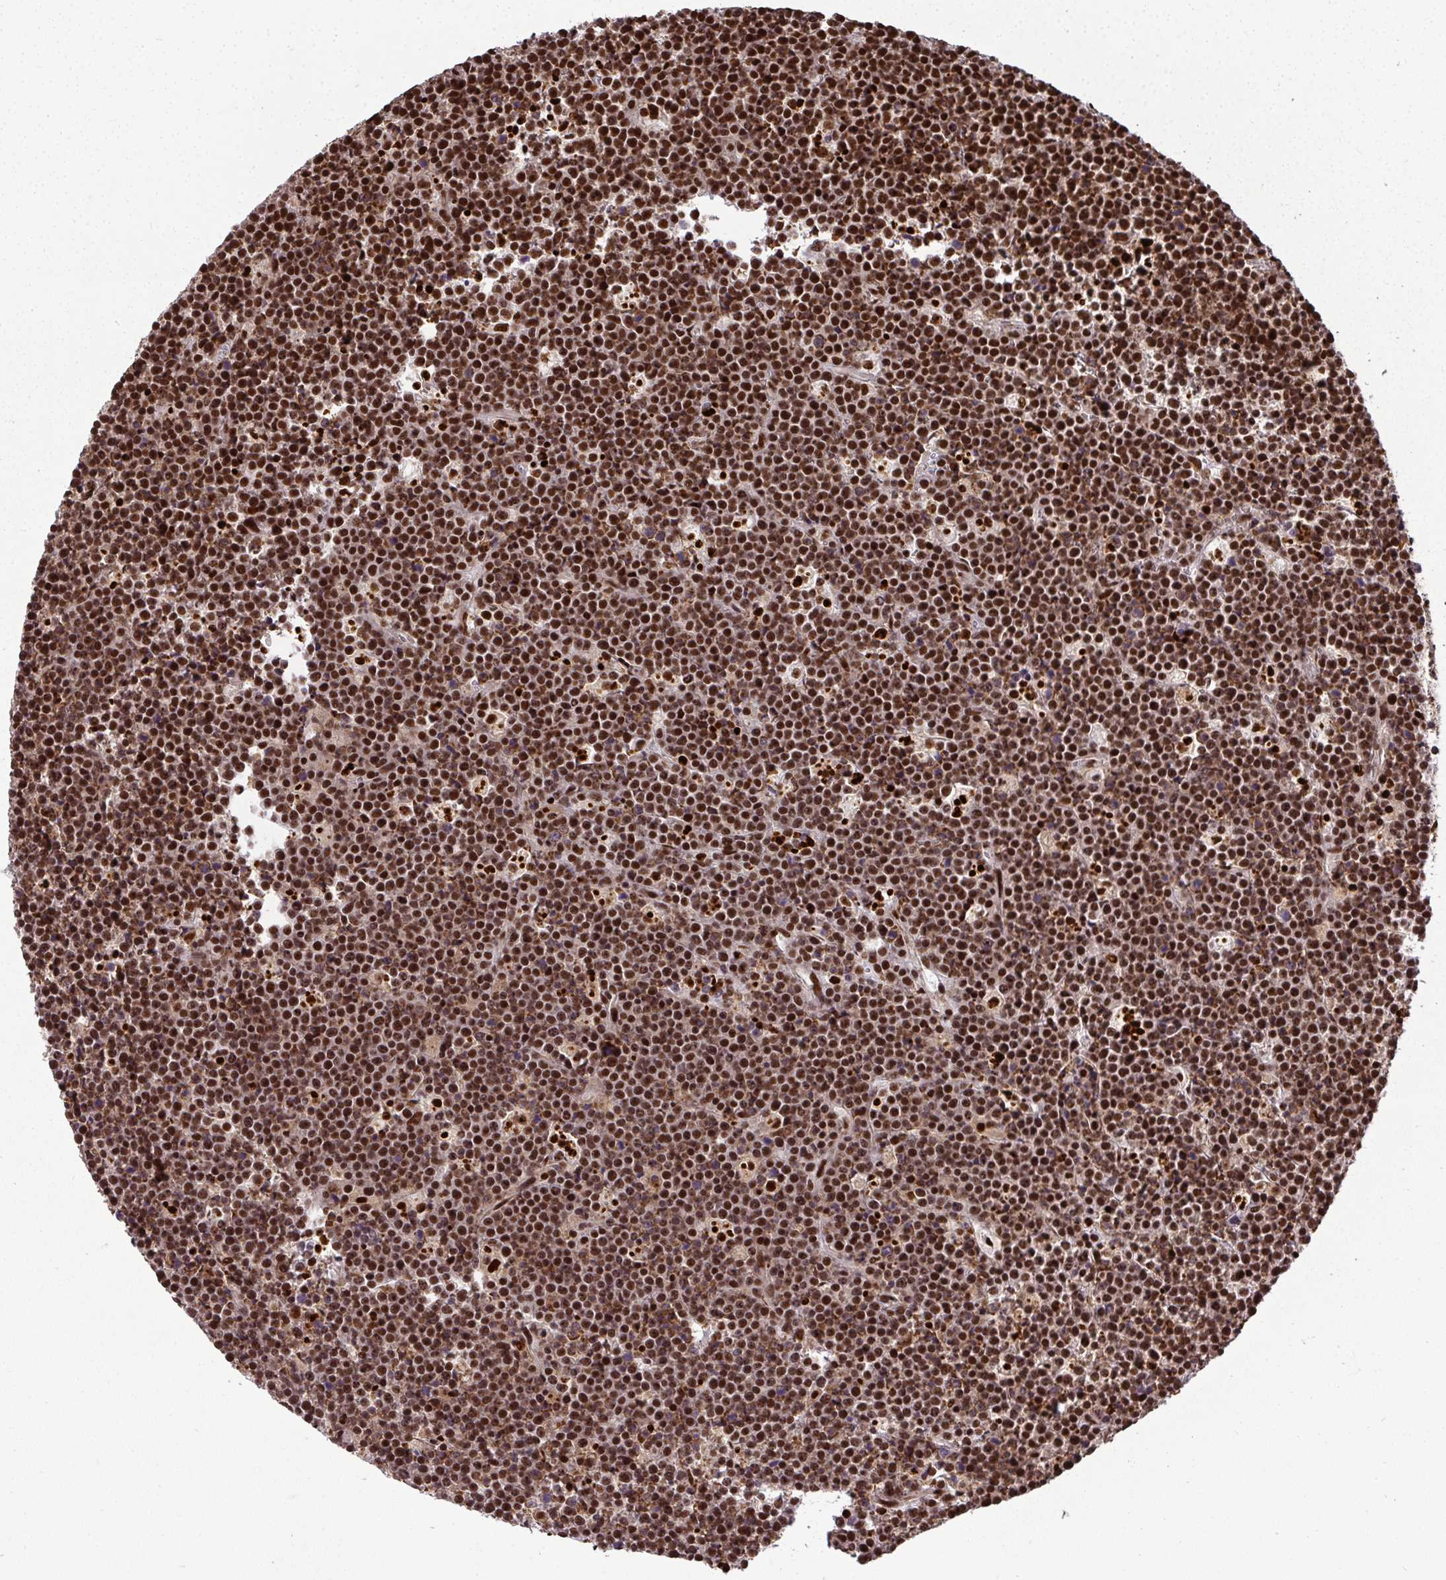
{"staining": {"intensity": "moderate", "quantity": ">75%", "location": "nuclear"}, "tissue": "lymphoma", "cell_type": "Tumor cells", "image_type": "cancer", "snomed": [{"axis": "morphology", "description": "Malignant lymphoma, non-Hodgkin's type, High grade"}, {"axis": "topography", "description": "Ovary"}], "caption": "An IHC micrograph of tumor tissue is shown. Protein staining in brown labels moderate nuclear positivity in lymphoma within tumor cells. The protein of interest is stained brown, and the nuclei are stained in blue (DAB (3,3'-diaminobenzidine) IHC with brightfield microscopy, high magnification).", "gene": "U2AF1", "patient": {"sex": "female", "age": 56}}